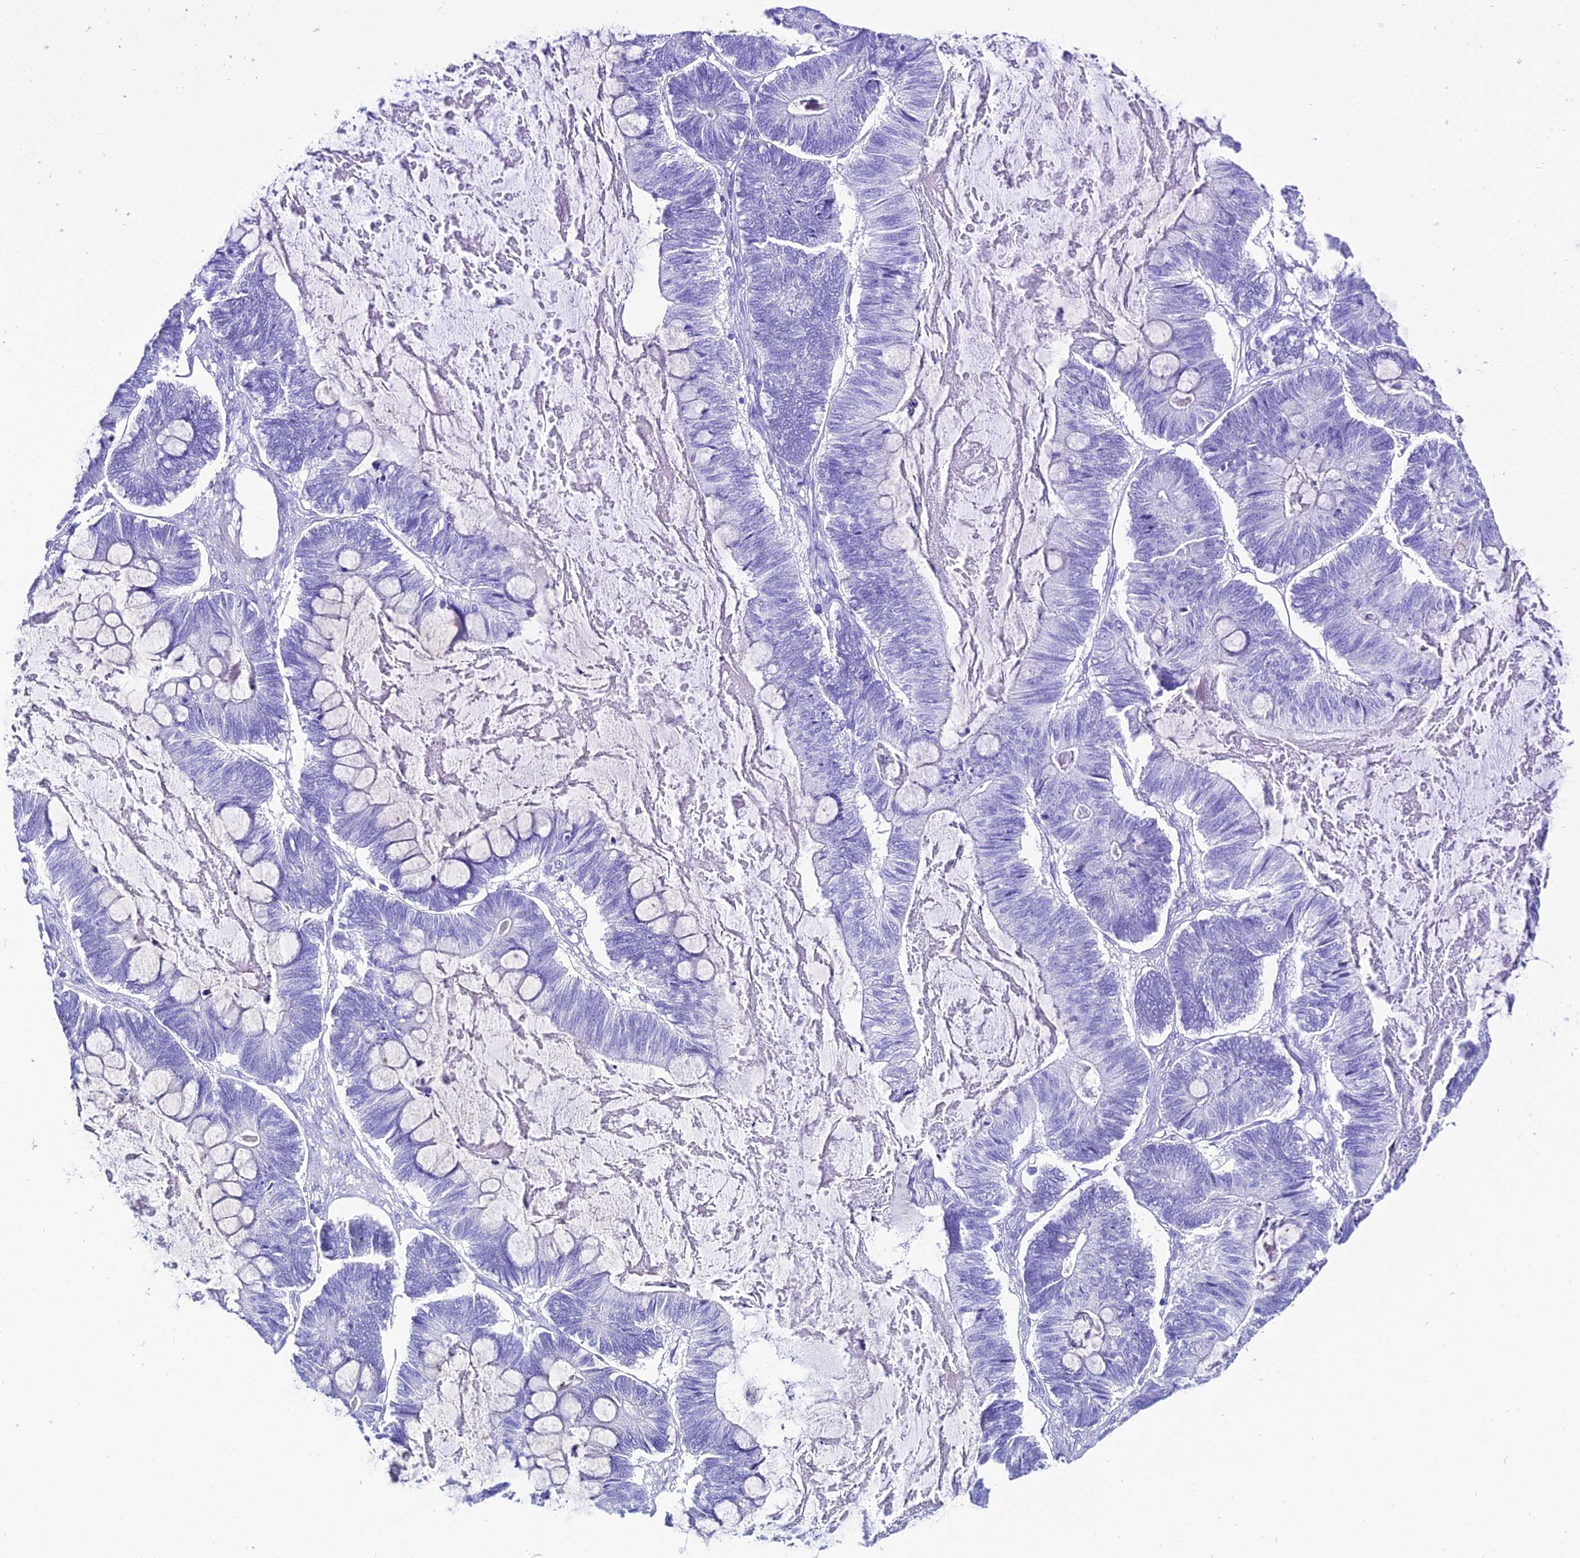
{"staining": {"intensity": "negative", "quantity": "none", "location": "none"}, "tissue": "ovarian cancer", "cell_type": "Tumor cells", "image_type": "cancer", "snomed": [{"axis": "morphology", "description": "Cystadenocarcinoma, mucinous, NOS"}, {"axis": "topography", "description": "Ovary"}], "caption": "High magnification brightfield microscopy of ovarian mucinous cystadenocarcinoma stained with DAB (3,3'-diaminobenzidine) (brown) and counterstained with hematoxylin (blue): tumor cells show no significant staining.", "gene": "TRMT44", "patient": {"sex": "female", "age": 61}}